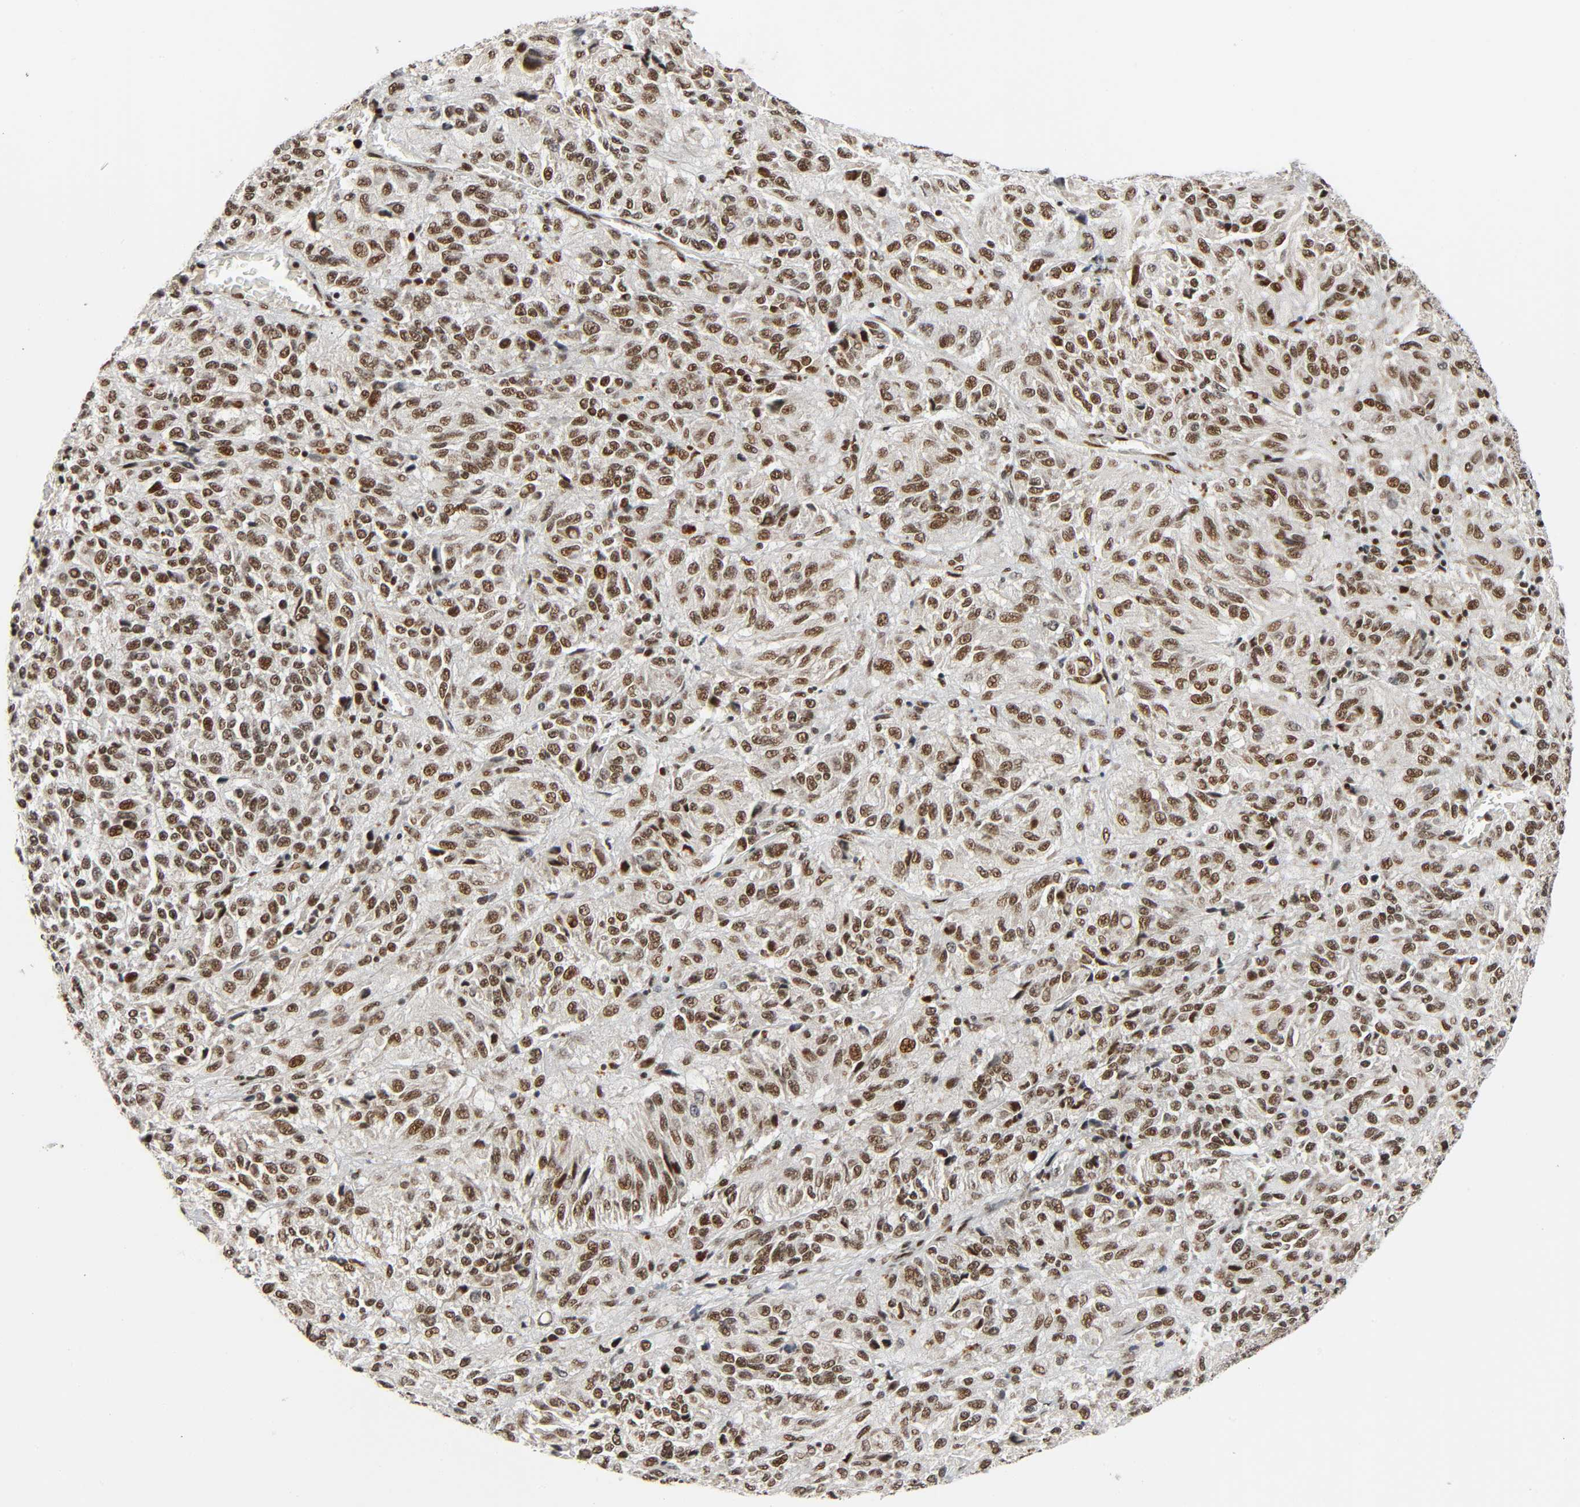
{"staining": {"intensity": "strong", "quantity": ">75%", "location": "nuclear"}, "tissue": "melanoma", "cell_type": "Tumor cells", "image_type": "cancer", "snomed": [{"axis": "morphology", "description": "Malignant melanoma, Metastatic site"}, {"axis": "topography", "description": "Lung"}], "caption": "Immunohistochemistry staining of melanoma, which shows high levels of strong nuclear positivity in about >75% of tumor cells indicating strong nuclear protein expression. The staining was performed using DAB (3,3'-diaminobenzidine) (brown) for protein detection and nuclei were counterstained in hematoxylin (blue).", "gene": "CDK9", "patient": {"sex": "male", "age": 64}}